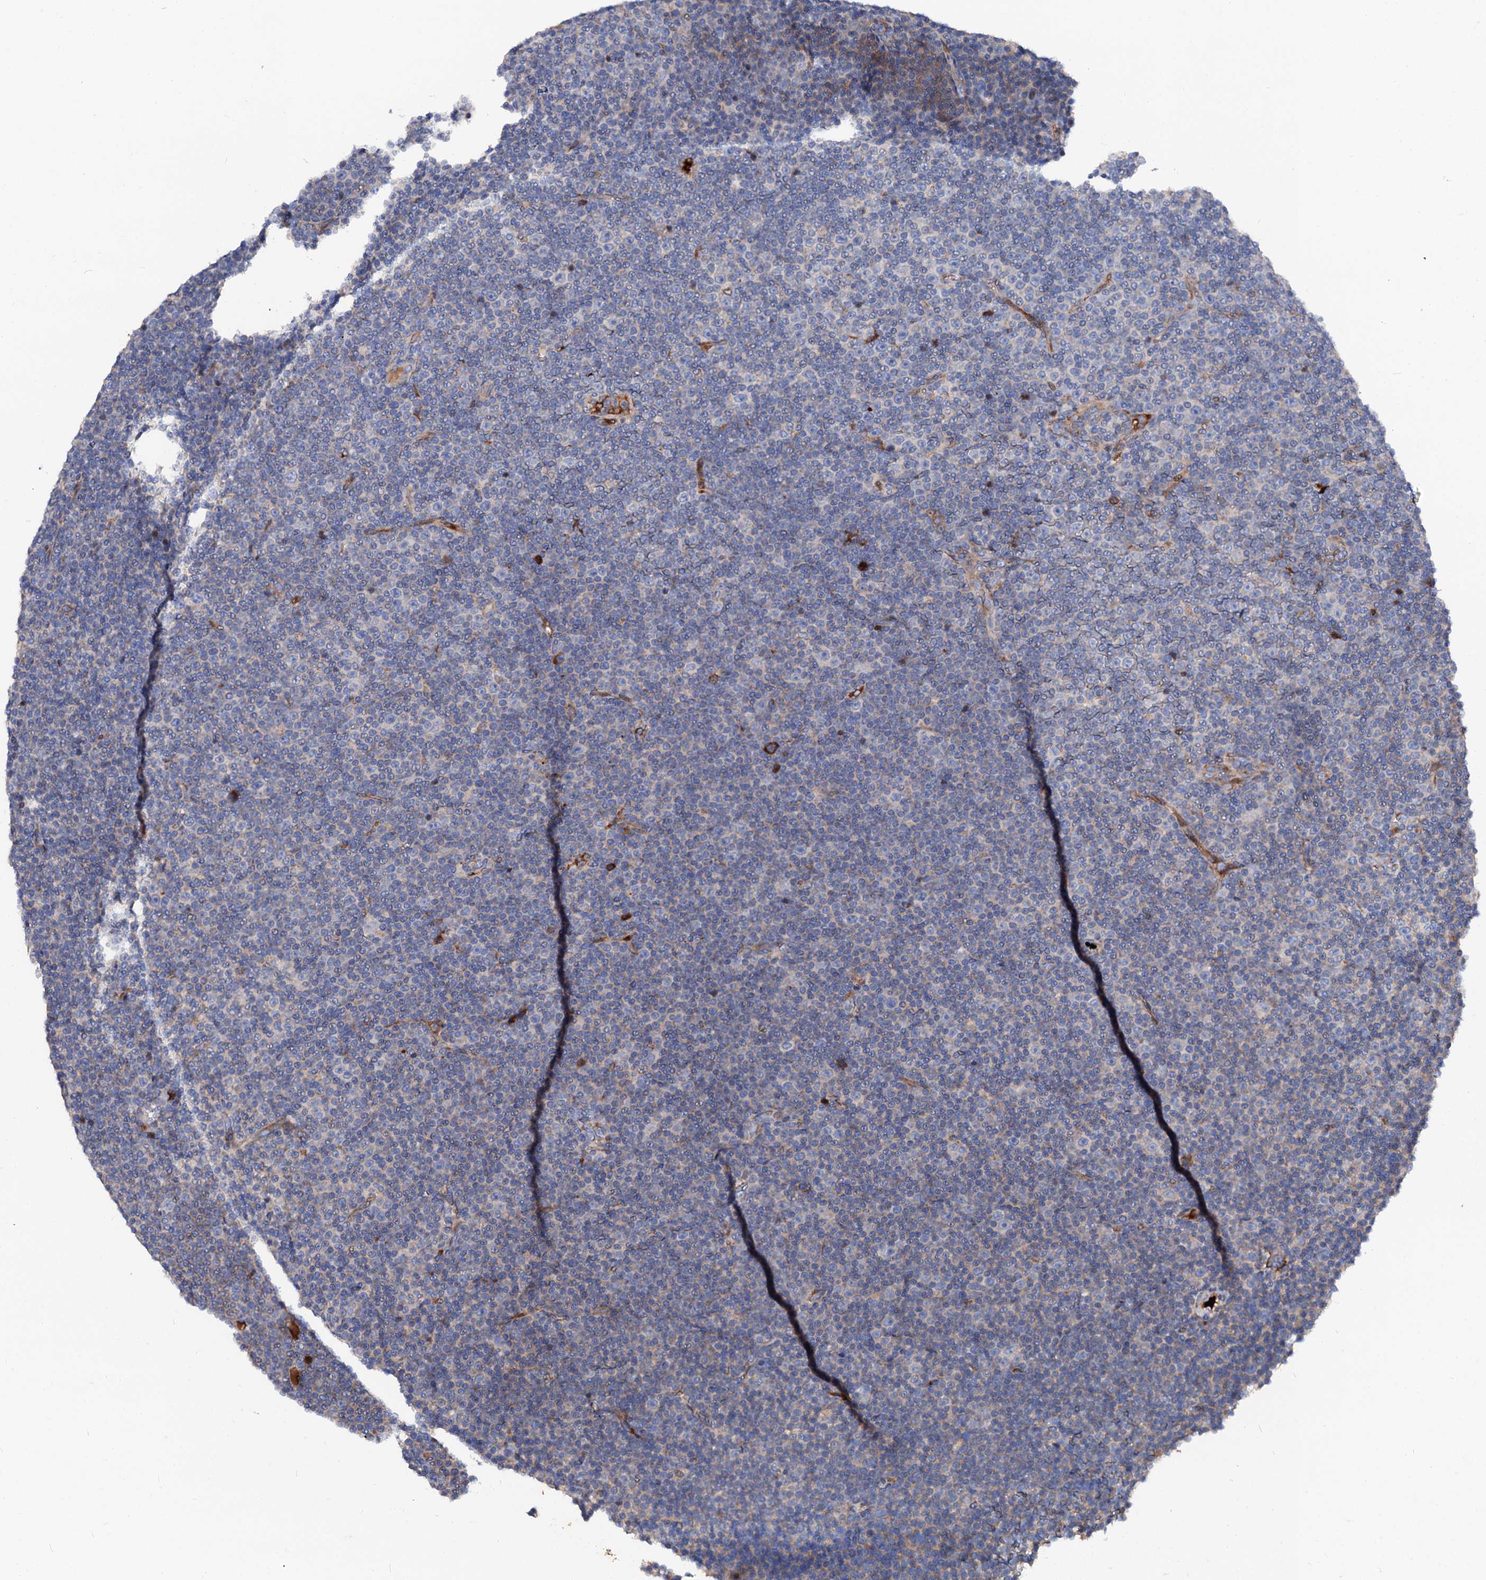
{"staining": {"intensity": "moderate", "quantity": "<25%", "location": "cytoplasmic/membranous"}, "tissue": "lymphoma", "cell_type": "Tumor cells", "image_type": "cancer", "snomed": [{"axis": "morphology", "description": "Malignant lymphoma, non-Hodgkin's type, Low grade"}, {"axis": "topography", "description": "Lymph node"}], "caption": "Low-grade malignant lymphoma, non-Hodgkin's type tissue exhibits moderate cytoplasmic/membranous expression in about <25% of tumor cells", "gene": "SLC10A7", "patient": {"sex": "female", "age": 67}}